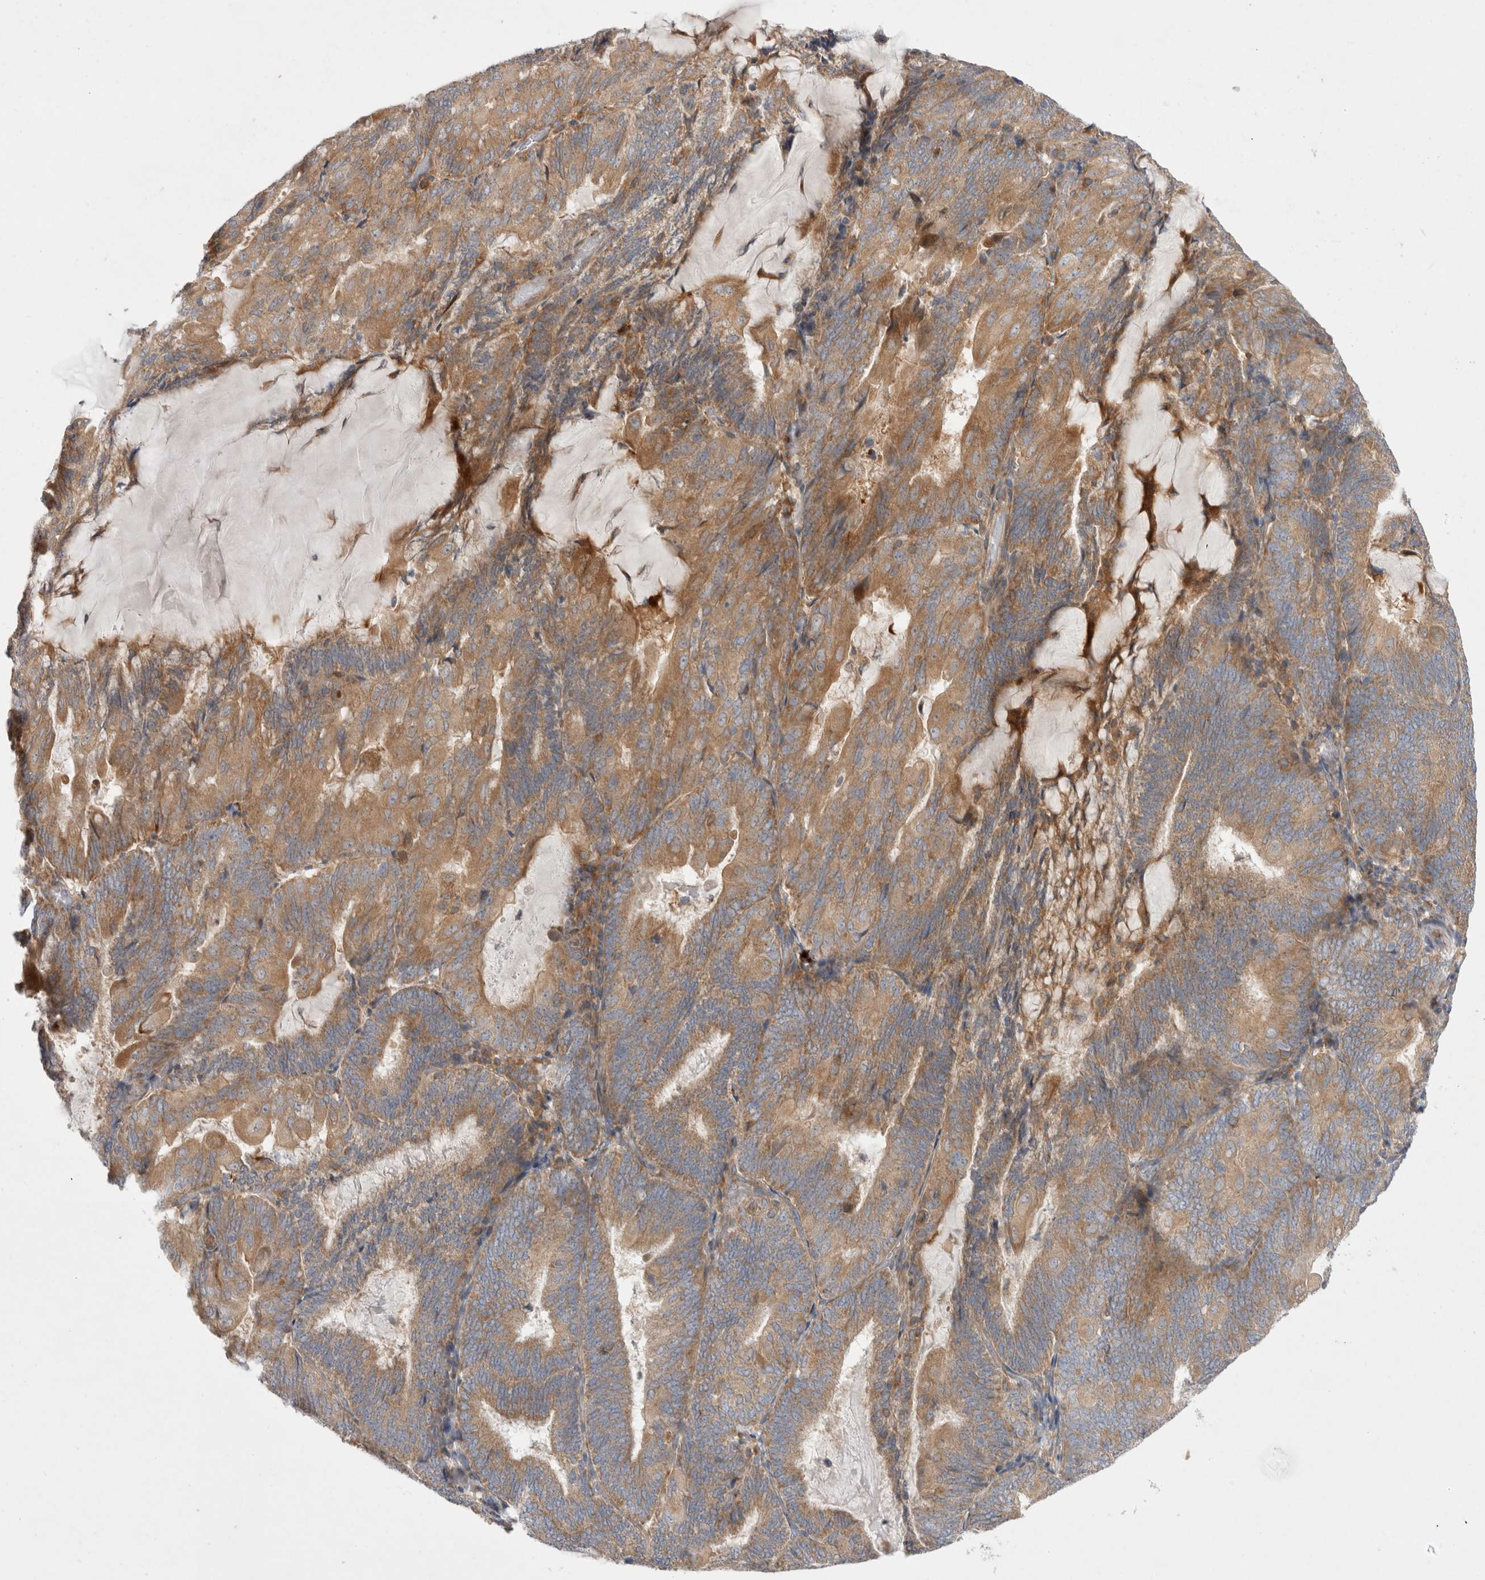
{"staining": {"intensity": "moderate", "quantity": ">75%", "location": "cytoplasmic/membranous"}, "tissue": "endometrial cancer", "cell_type": "Tumor cells", "image_type": "cancer", "snomed": [{"axis": "morphology", "description": "Adenocarcinoma, NOS"}, {"axis": "topography", "description": "Endometrium"}], "caption": "A brown stain highlights moderate cytoplasmic/membranous positivity of a protein in endometrial cancer tumor cells. The staining was performed using DAB to visualize the protein expression in brown, while the nuclei were stained in blue with hematoxylin (Magnification: 20x).", "gene": "TBC1D16", "patient": {"sex": "female", "age": 81}}